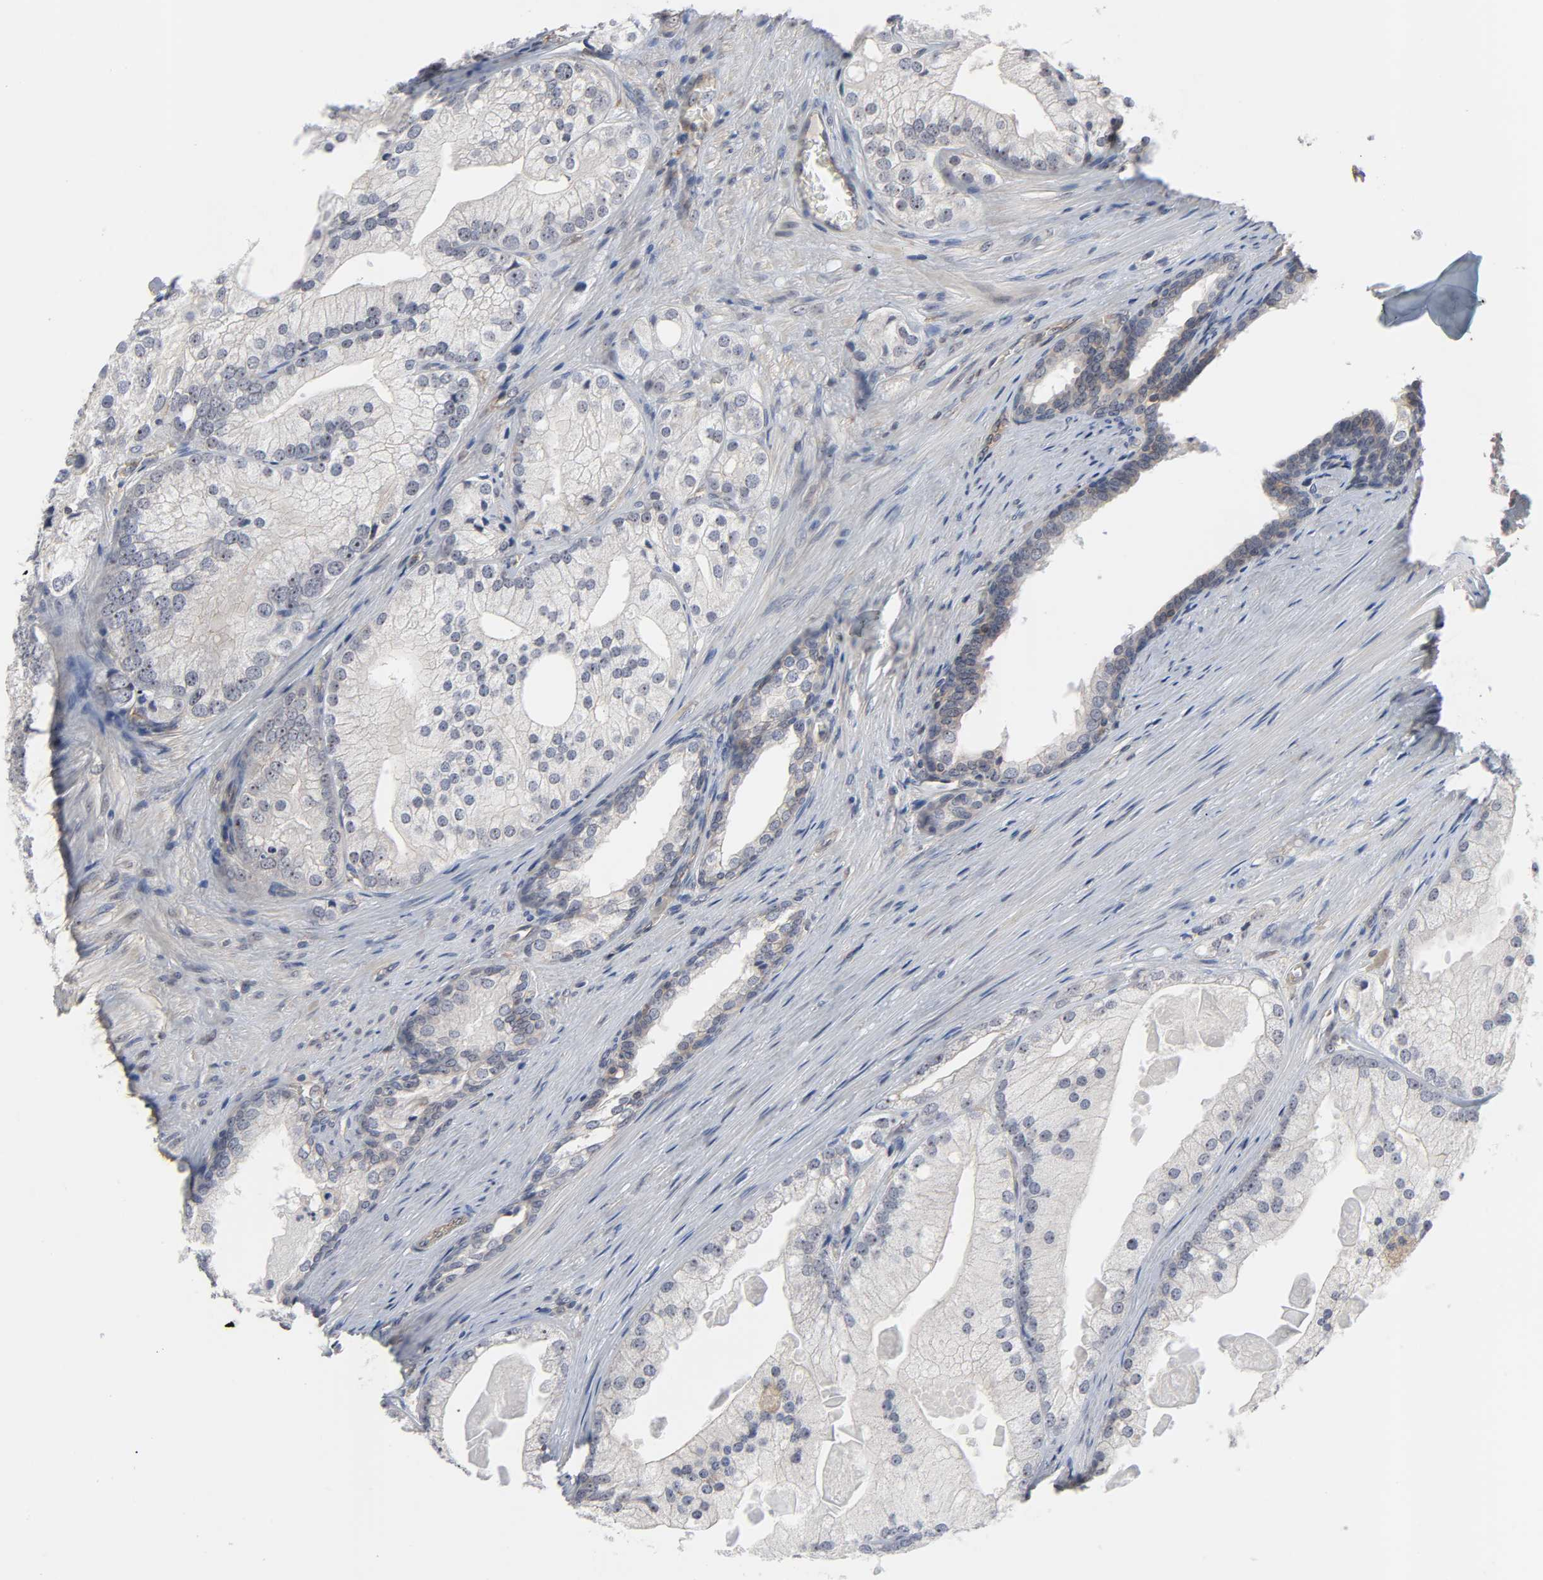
{"staining": {"intensity": "weak", "quantity": "<25%", "location": "cytoplasmic/membranous"}, "tissue": "prostate cancer", "cell_type": "Tumor cells", "image_type": "cancer", "snomed": [{"axis": "morphology", "description": "Adenocarcinoma, Low grade"}, {"axis": "topography", "description": "Prostate"}], "caption": "Protein analysis of low-grade adenocarcinoma (prostate) demonstrates no significant positivity in tumor cells.", "gene": "DDX10", "patient": {"sex": "male", "age": 69}}